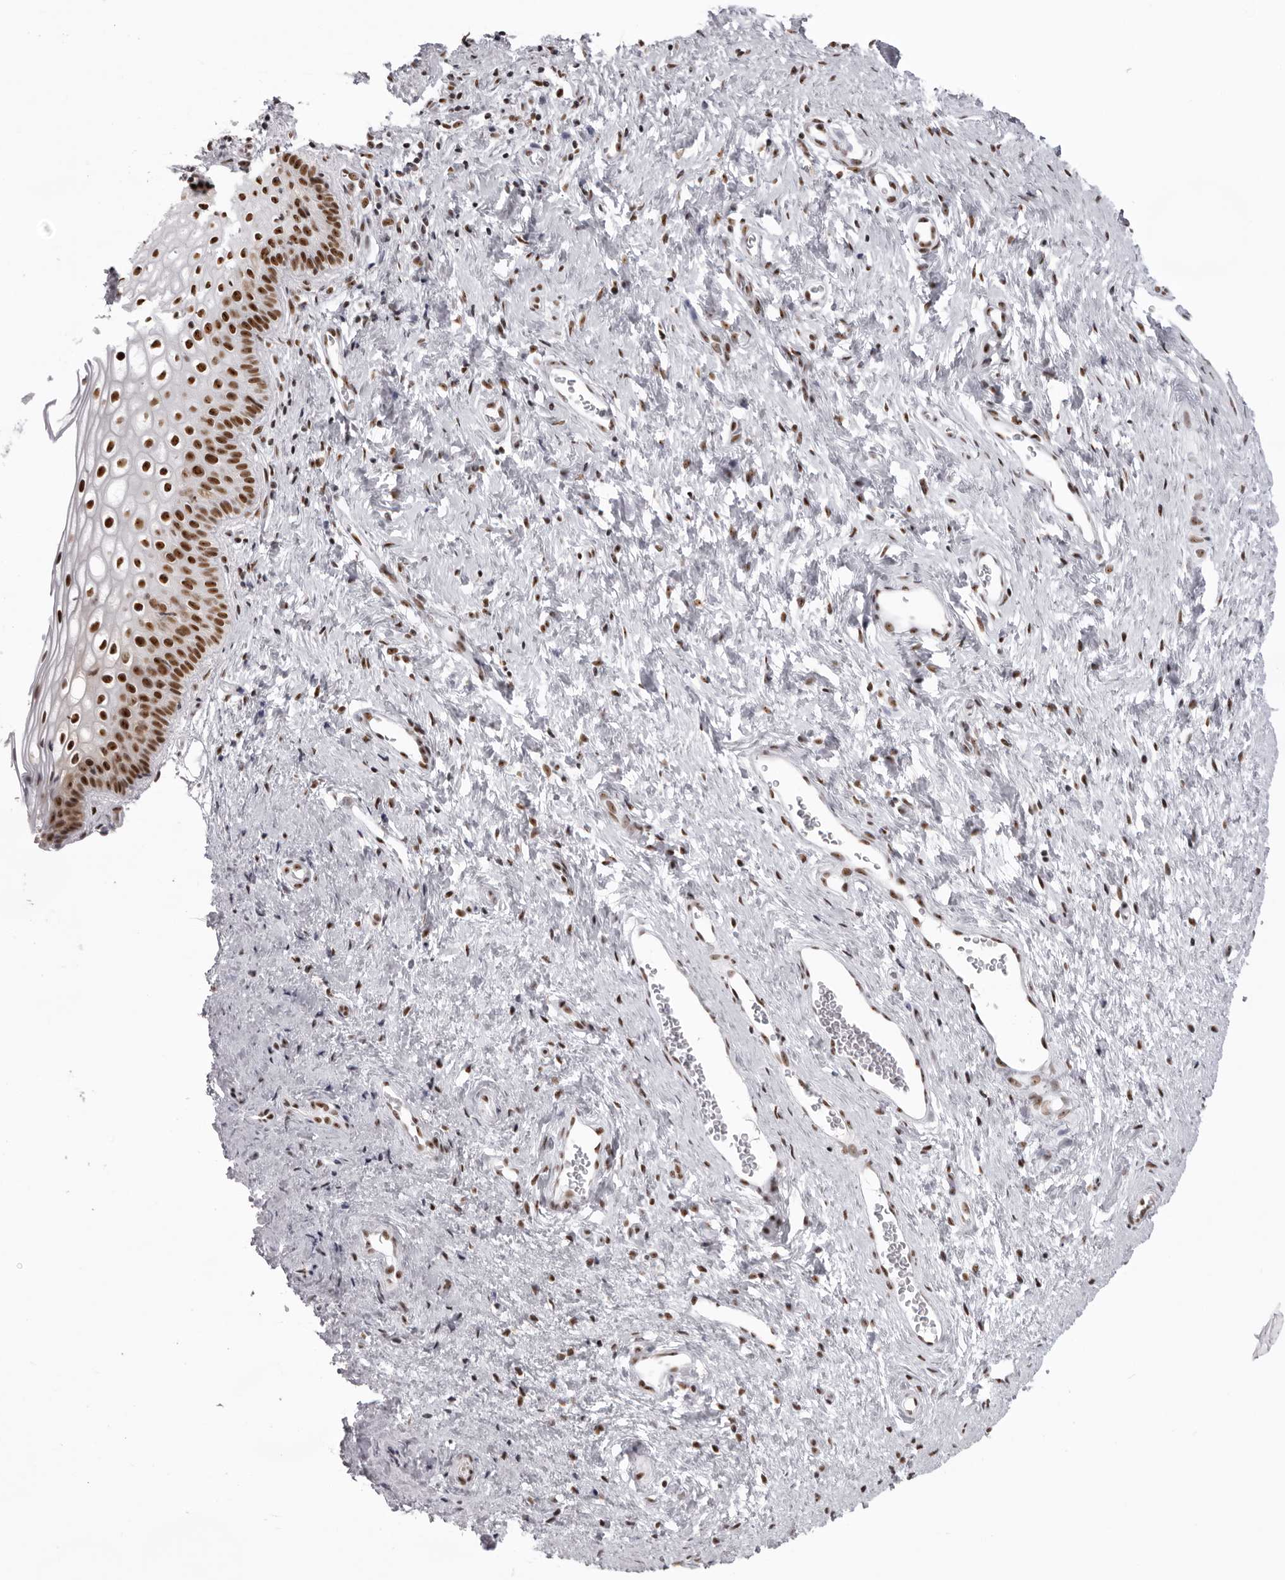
{"staining": {"intensity": "strong", "quantity": ">75%", "location": "nuclear"}, "tissue": "cervix", "cell_type": "Glandular cells", "image_type": "normal", "snomed": [{"axis": "morphology", "description": "Normal tissue, NOS"}, {"axis": "topography", "description": "Cervix"}], "caption": "Strong nuclear protein staining is present in about >75% of glandular cells in cervix. The staining was performed using DAB, with brown indicating positive protein expression. Nuclei are stained blue with hematoxylin.", "gene": "DHX9", "patient": {"sex": "female", "age": 27}}